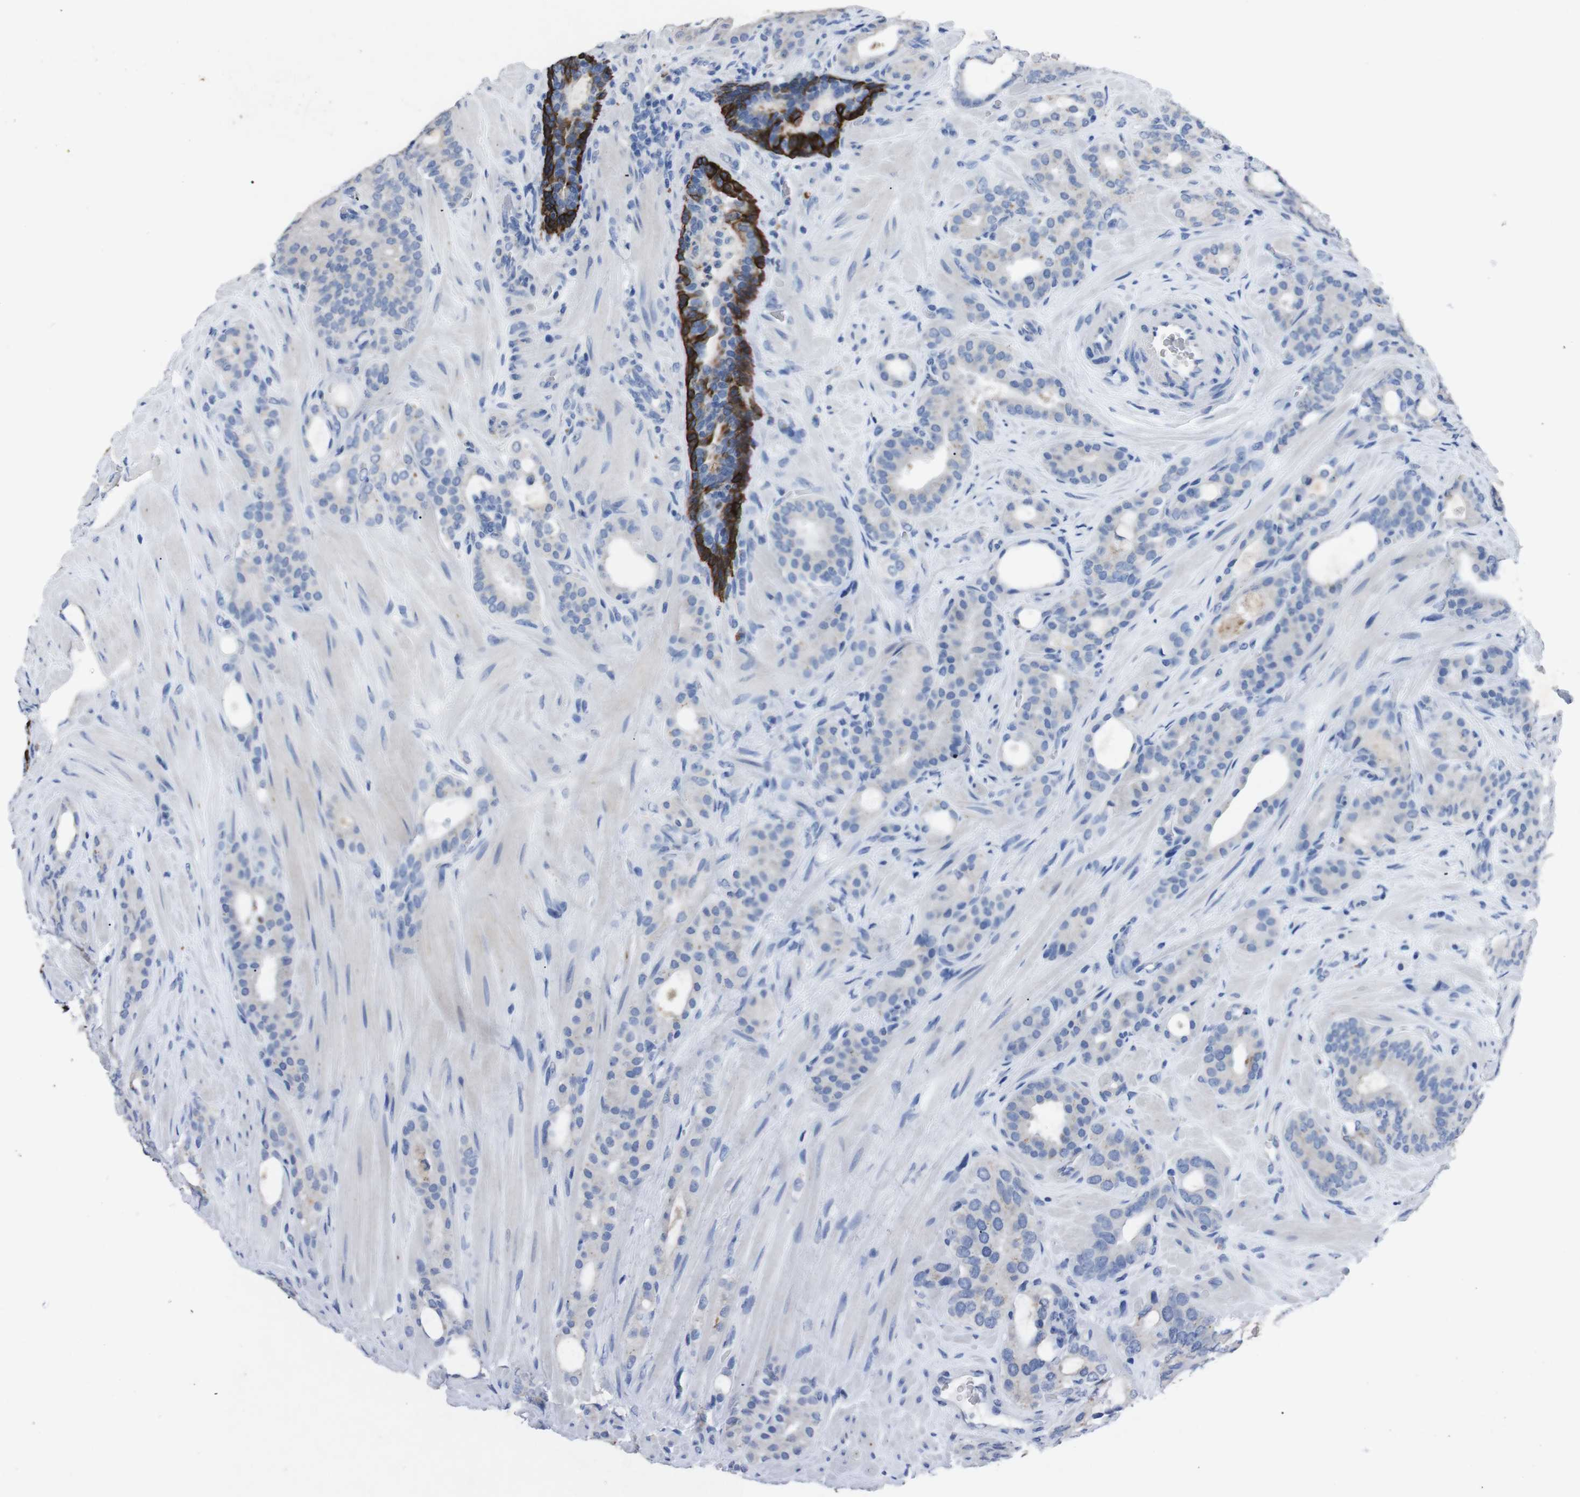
{"staining": {"intensity": "negative", "quantity": "none", "location": "none"}, "tissue": "prostate cancer", "cell_type": "Tumor cells", "image_type": "cancer", "snomed": [{"axis": "morphology", "description": "Adenocarcinoma, Low grade"}, {"axis": "topography", "description": "Prostate"}], "caption": "Protein analysis of prostate cancer (low-grade adenocarcinoma) reveals no significant expression in tumor cells.", "gene": "GJB2", "patient": {"sex": "male", "age": 63}}